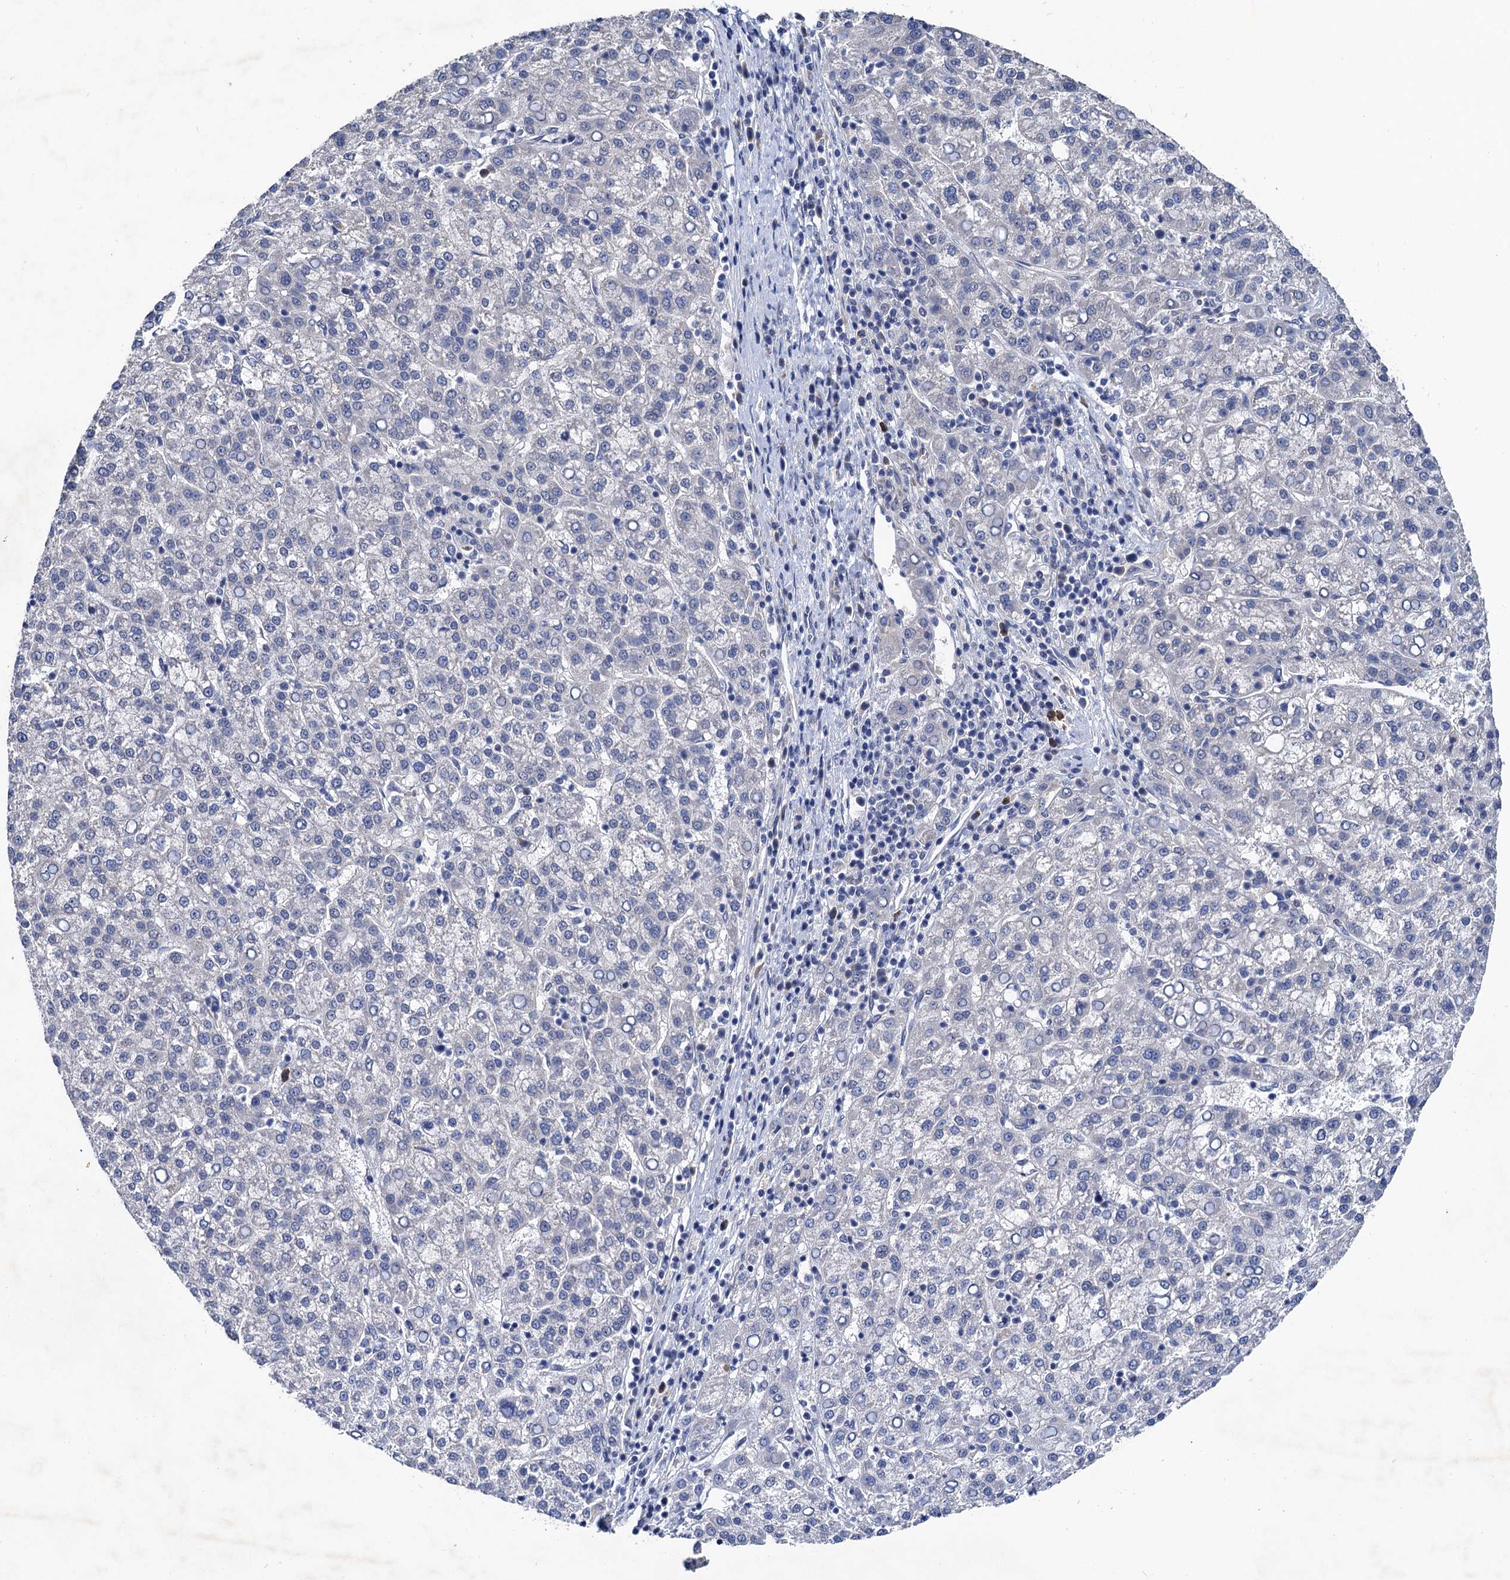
{"staining": {"intensity": "negative", "quantity": "none", "location": "none"}, "tissue": "liver cancer", "cell_type": "Tumor cells", "image_type": "cancer", "snomed": [{"axis": "morphology", "description": "Carcinoma, Hepatocellular, NOS"}, {"axis": "topography", "description": "Liver"}], "caption": "Micrograph shows no protein positivity in tumor cells of hepatocellular carcinoma (liver) tissue.", "gene": "TMEM39B", "patient": {"sex": "female", "age": 58}}